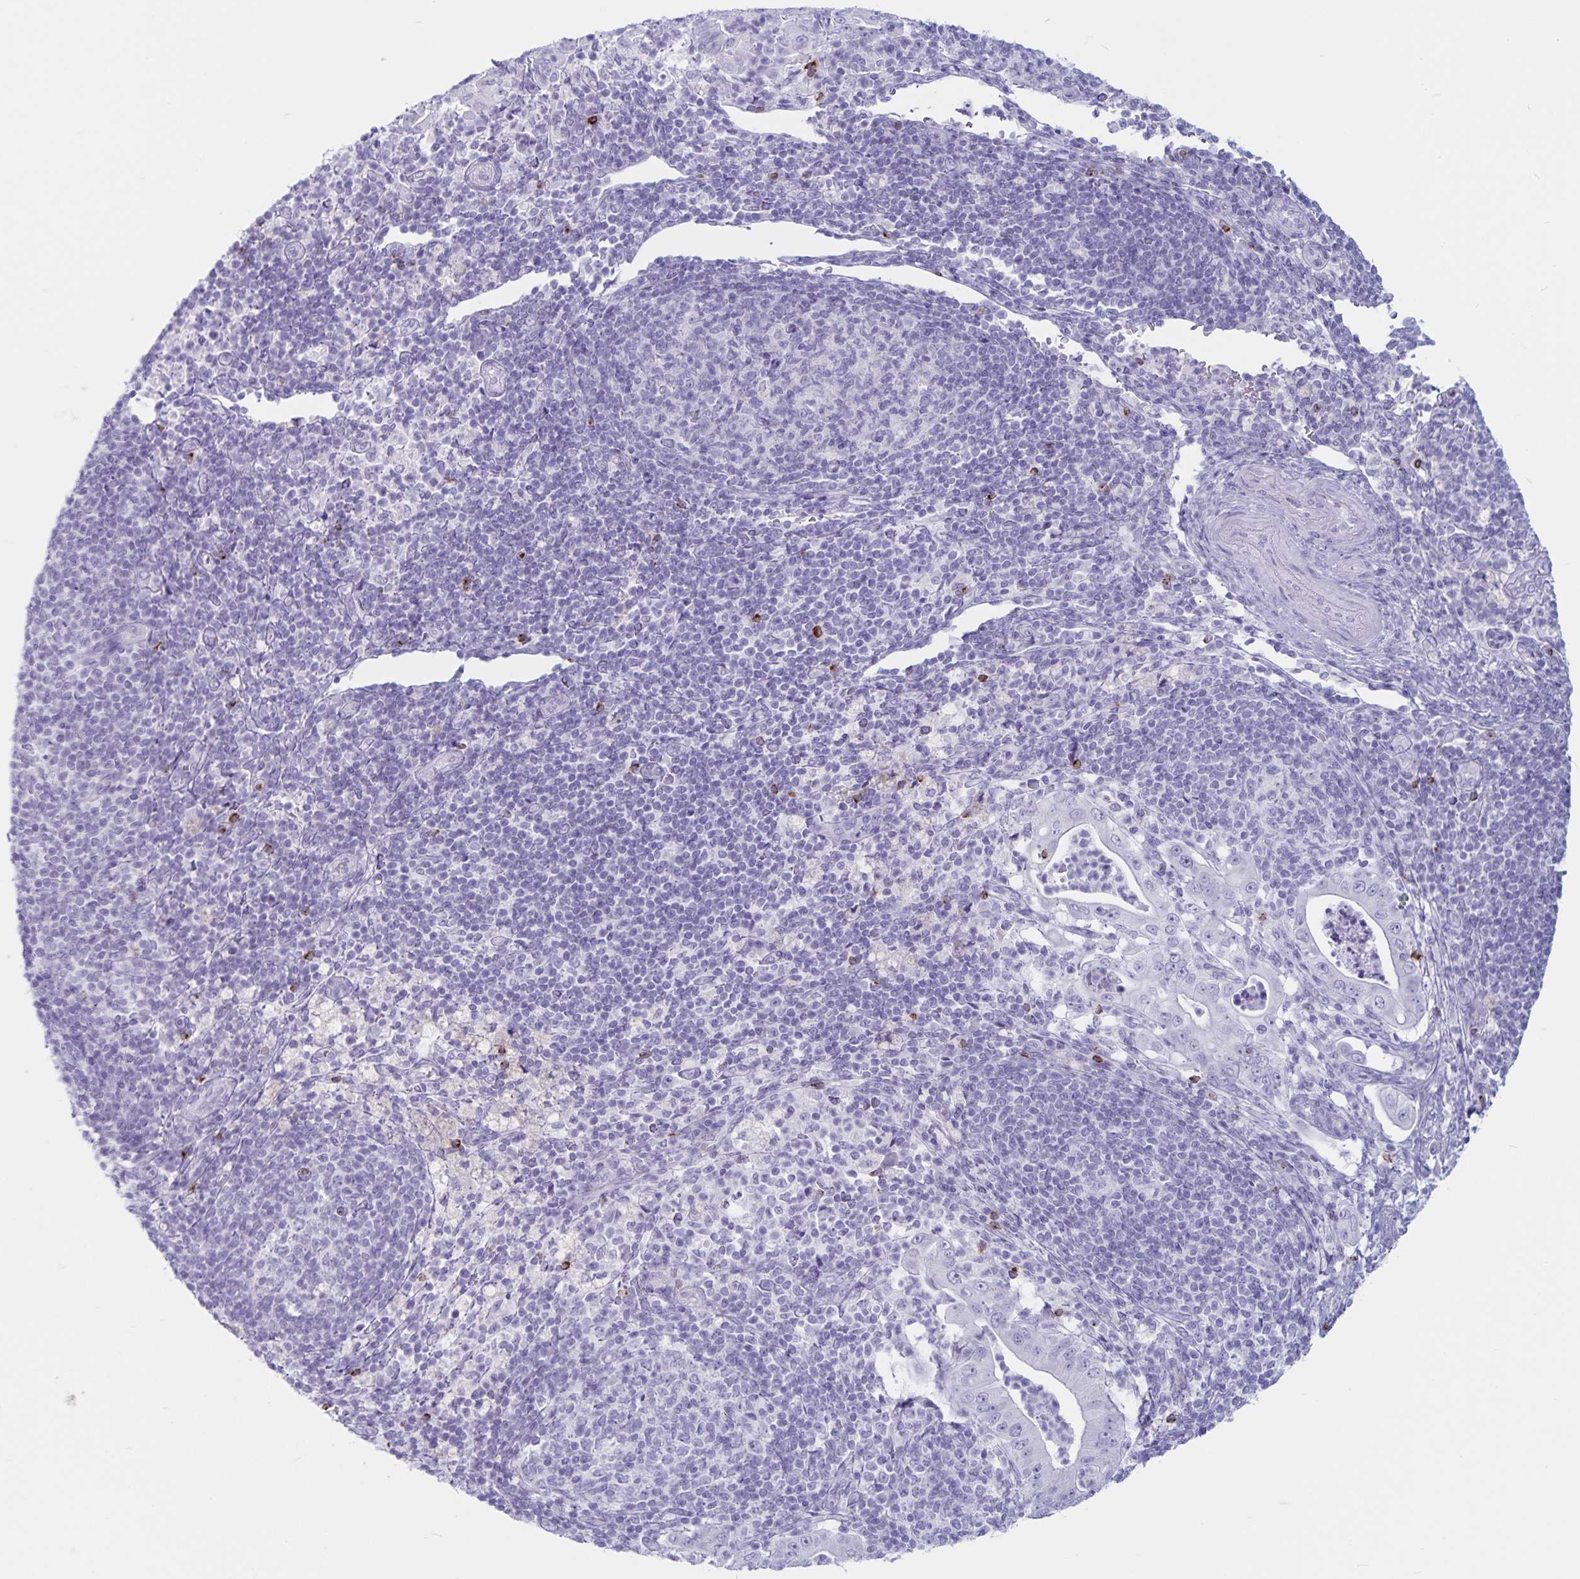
{"staining": {"intensity": "negative", "quantity": "none", "location": "none"}, "tissue": "pancreatic cancer", "cell_type": "Tumor cells", "image_type": "cancer", "snomed": [{"axis": "morphology", "description": "Adenocarcinoma, NOS"}, {"axis": "topography", "description": "Pancreas"}], "caption": "Immunohistochemical staining of human pancreatic adenocarcinoma demonstrates no significant expression in tumor cells.", "gene": "GNLY", "patient": {"sex": "male", "age": 71}}